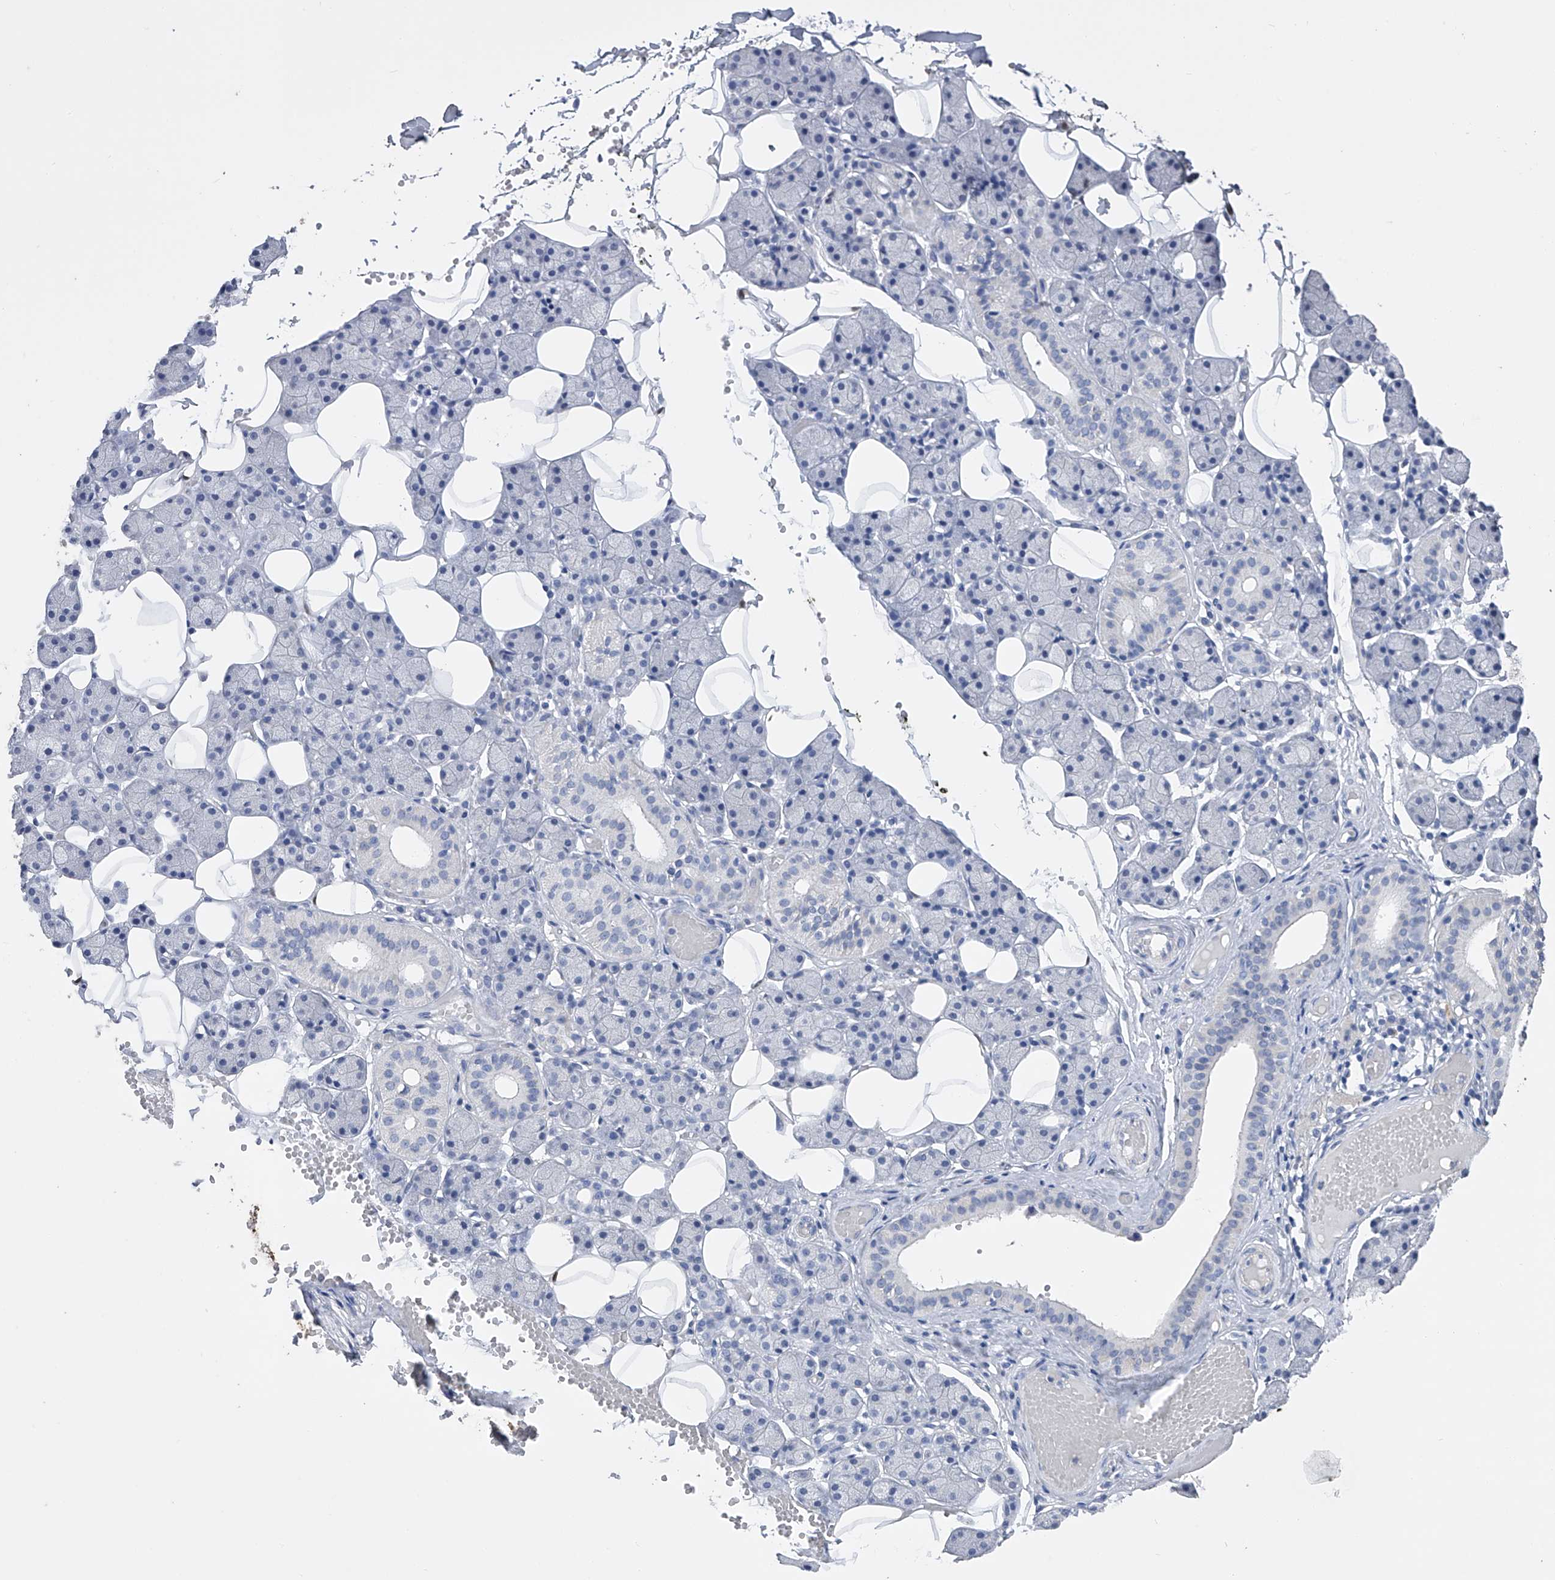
{"staining": {"intensity": "negative", "quantity": "none", "location": "none"}, "tissue": "salivary gland", "cell_type": "Glandular cells", "image_type": "normal", "snomed": [{"axis": "morphology", "description": "Normal tissue, NOS"}, {"axis": "topography", "description": "Salivary gland"}], "caption": "This is a image of immunohistochemistry (IHC) staining of normal salivary gland, which shows no positivity in glandular cells. (DAB IHC visualized using brightfield microscopy, high magnification).", "gene": "ADRA1A", "patient": {"sex": "female", "age": 33}}